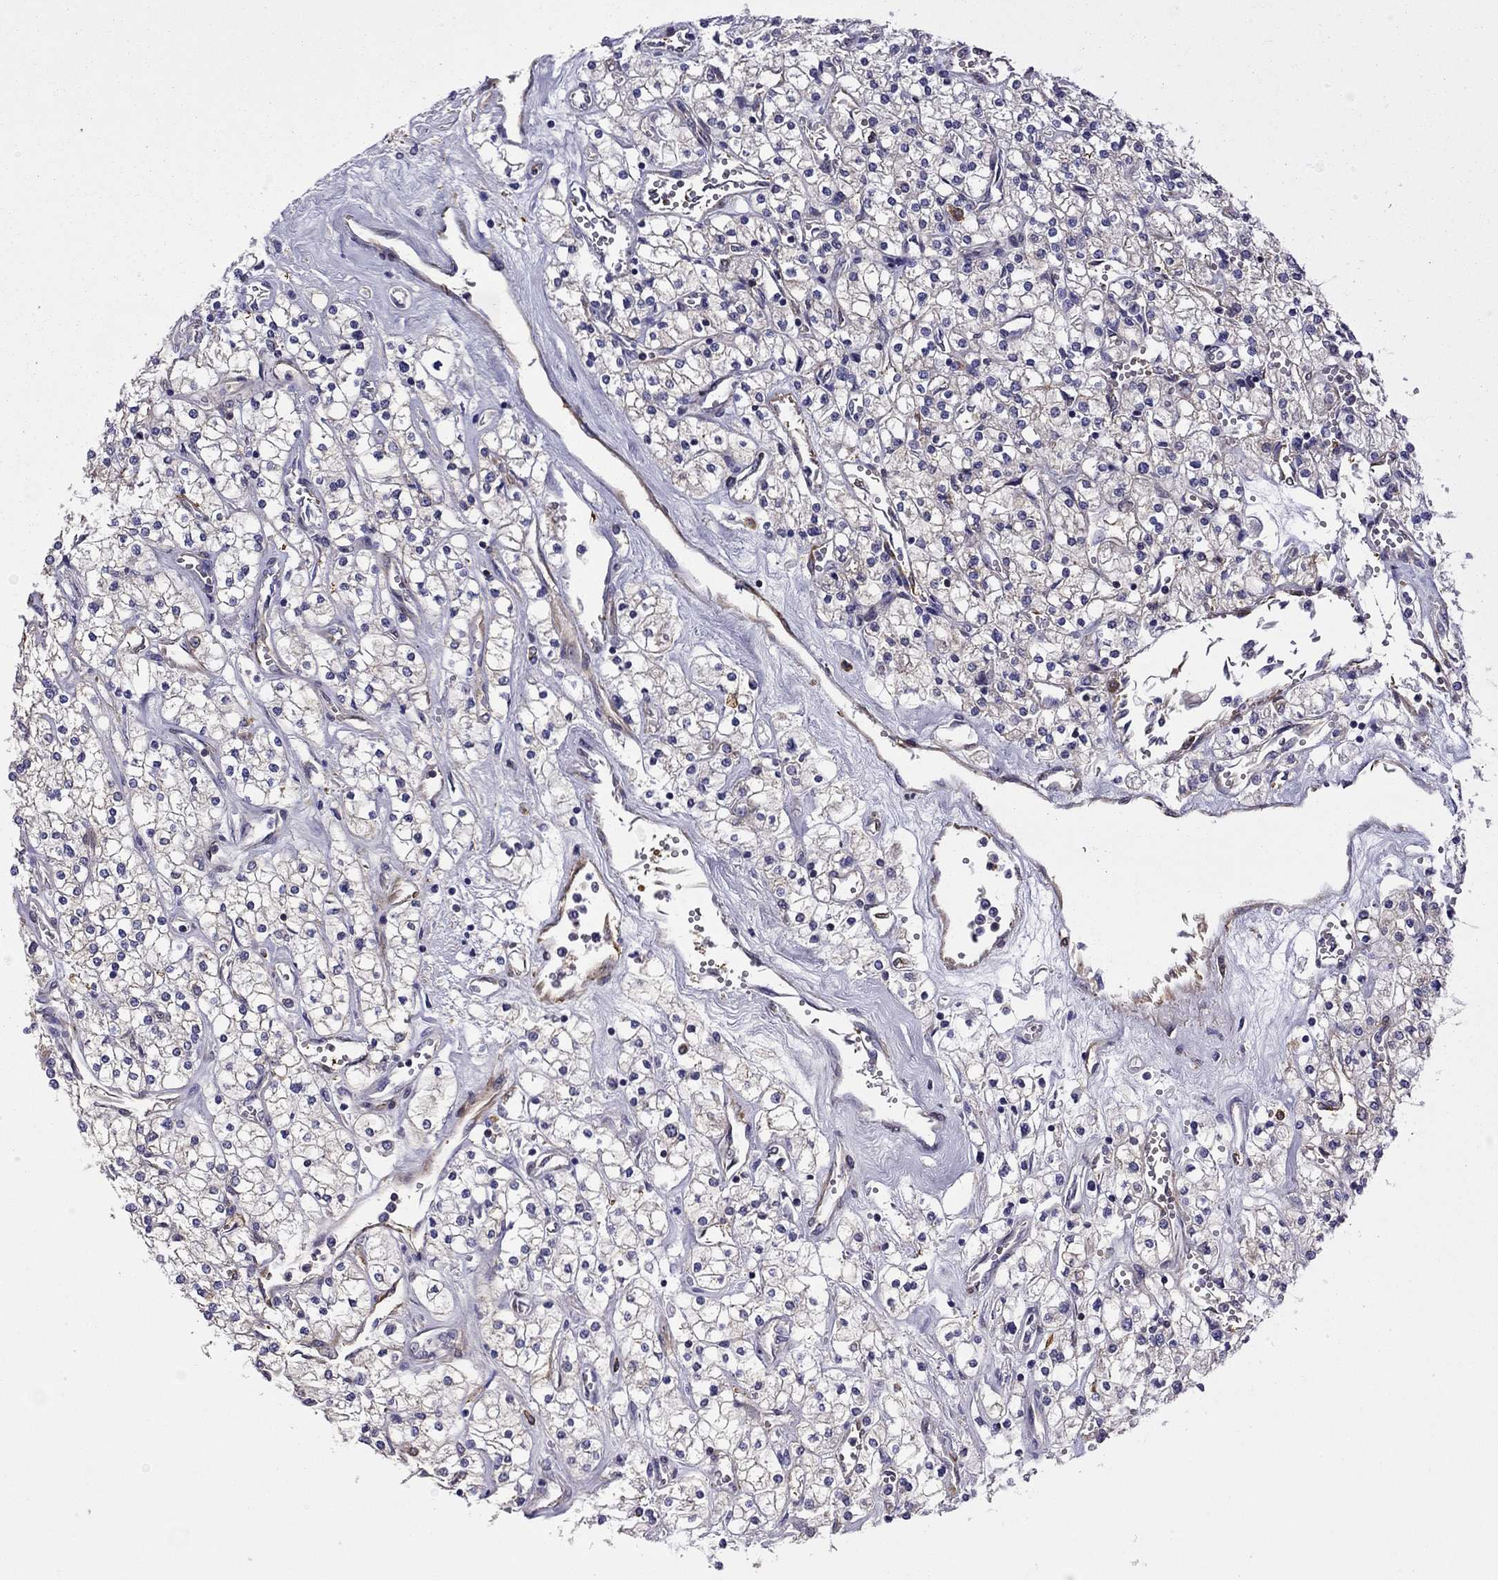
{"staining": {"intensity": "negative", "quantity": "none", "location": "none"}, "tissue": "renal cancer", "cell_type": "Tumor cells", "image_type": "cancer", "snomed": [{"axis": "morphology", "description": "Adenocarcinoma, NOS"}, {"axis": "topography", "description": "Kidney"}], "caption": "This is a photomicrograph of immunohistochemistry (IHC) staining of renal cancer, which shows no positivity in tumor cells.", "gene": "MAP4", "patient": {"sex": "male", "age": 80}}